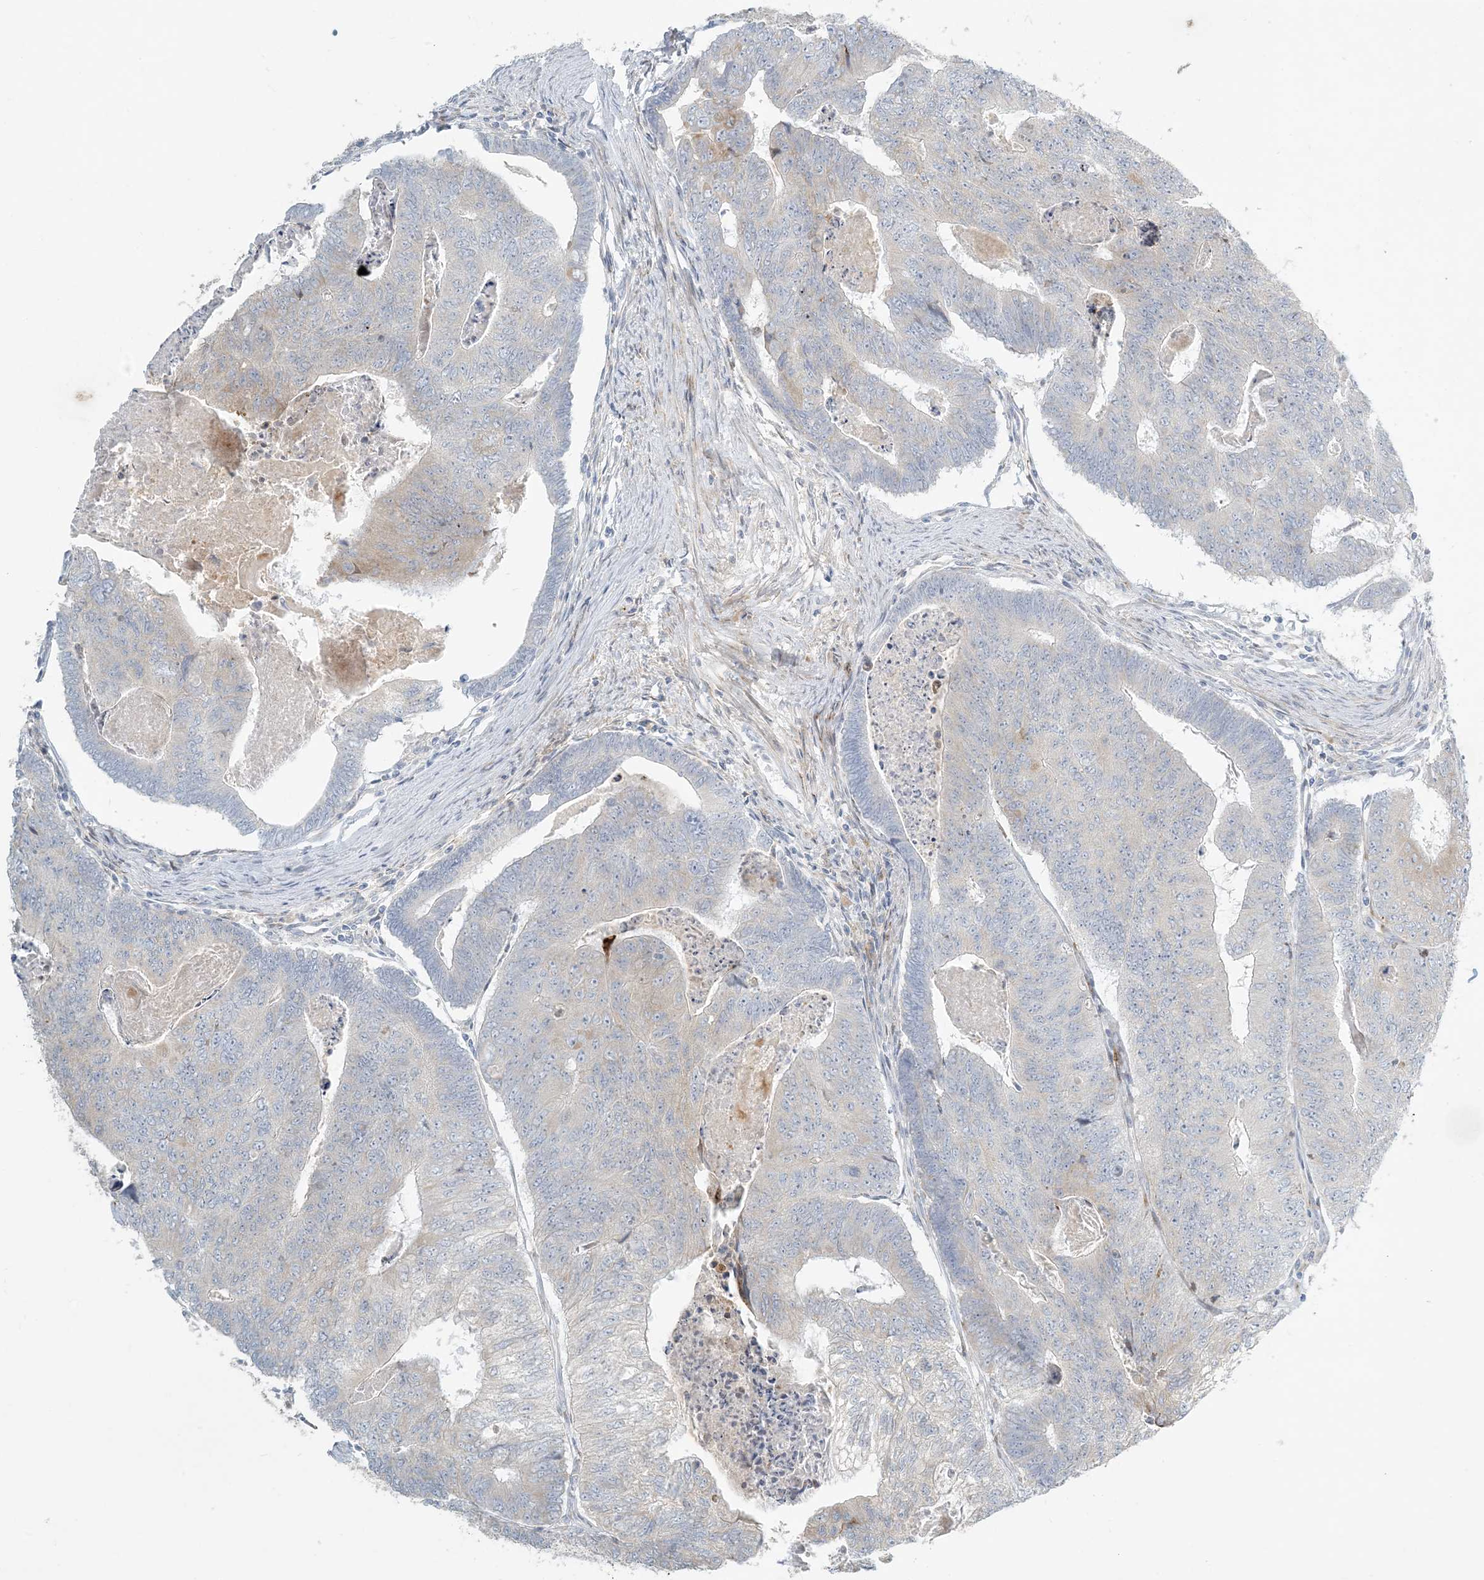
{"staining": {"intensity": "weak", "quantity": "<25%", "location": "cytoplasmic/membranous"}, "tissue": "colorectal cancer", "cell_type": "Tumor cells", "image_type": "cancer", "snomed": [{"axis": "morphology", "description": "Adenocarcinoma, NOS"}, {"axis": "topography", "description": "Colon"}], "caption": "The image reveals no significant expression in tumor cells of colorectal cancer. The staining is performed using DAB brown chromogen with nuclei counter-stained in using hematoxylin.", "gene": "ZNF385D", "patient": {"sex": "female", "age": 67}}